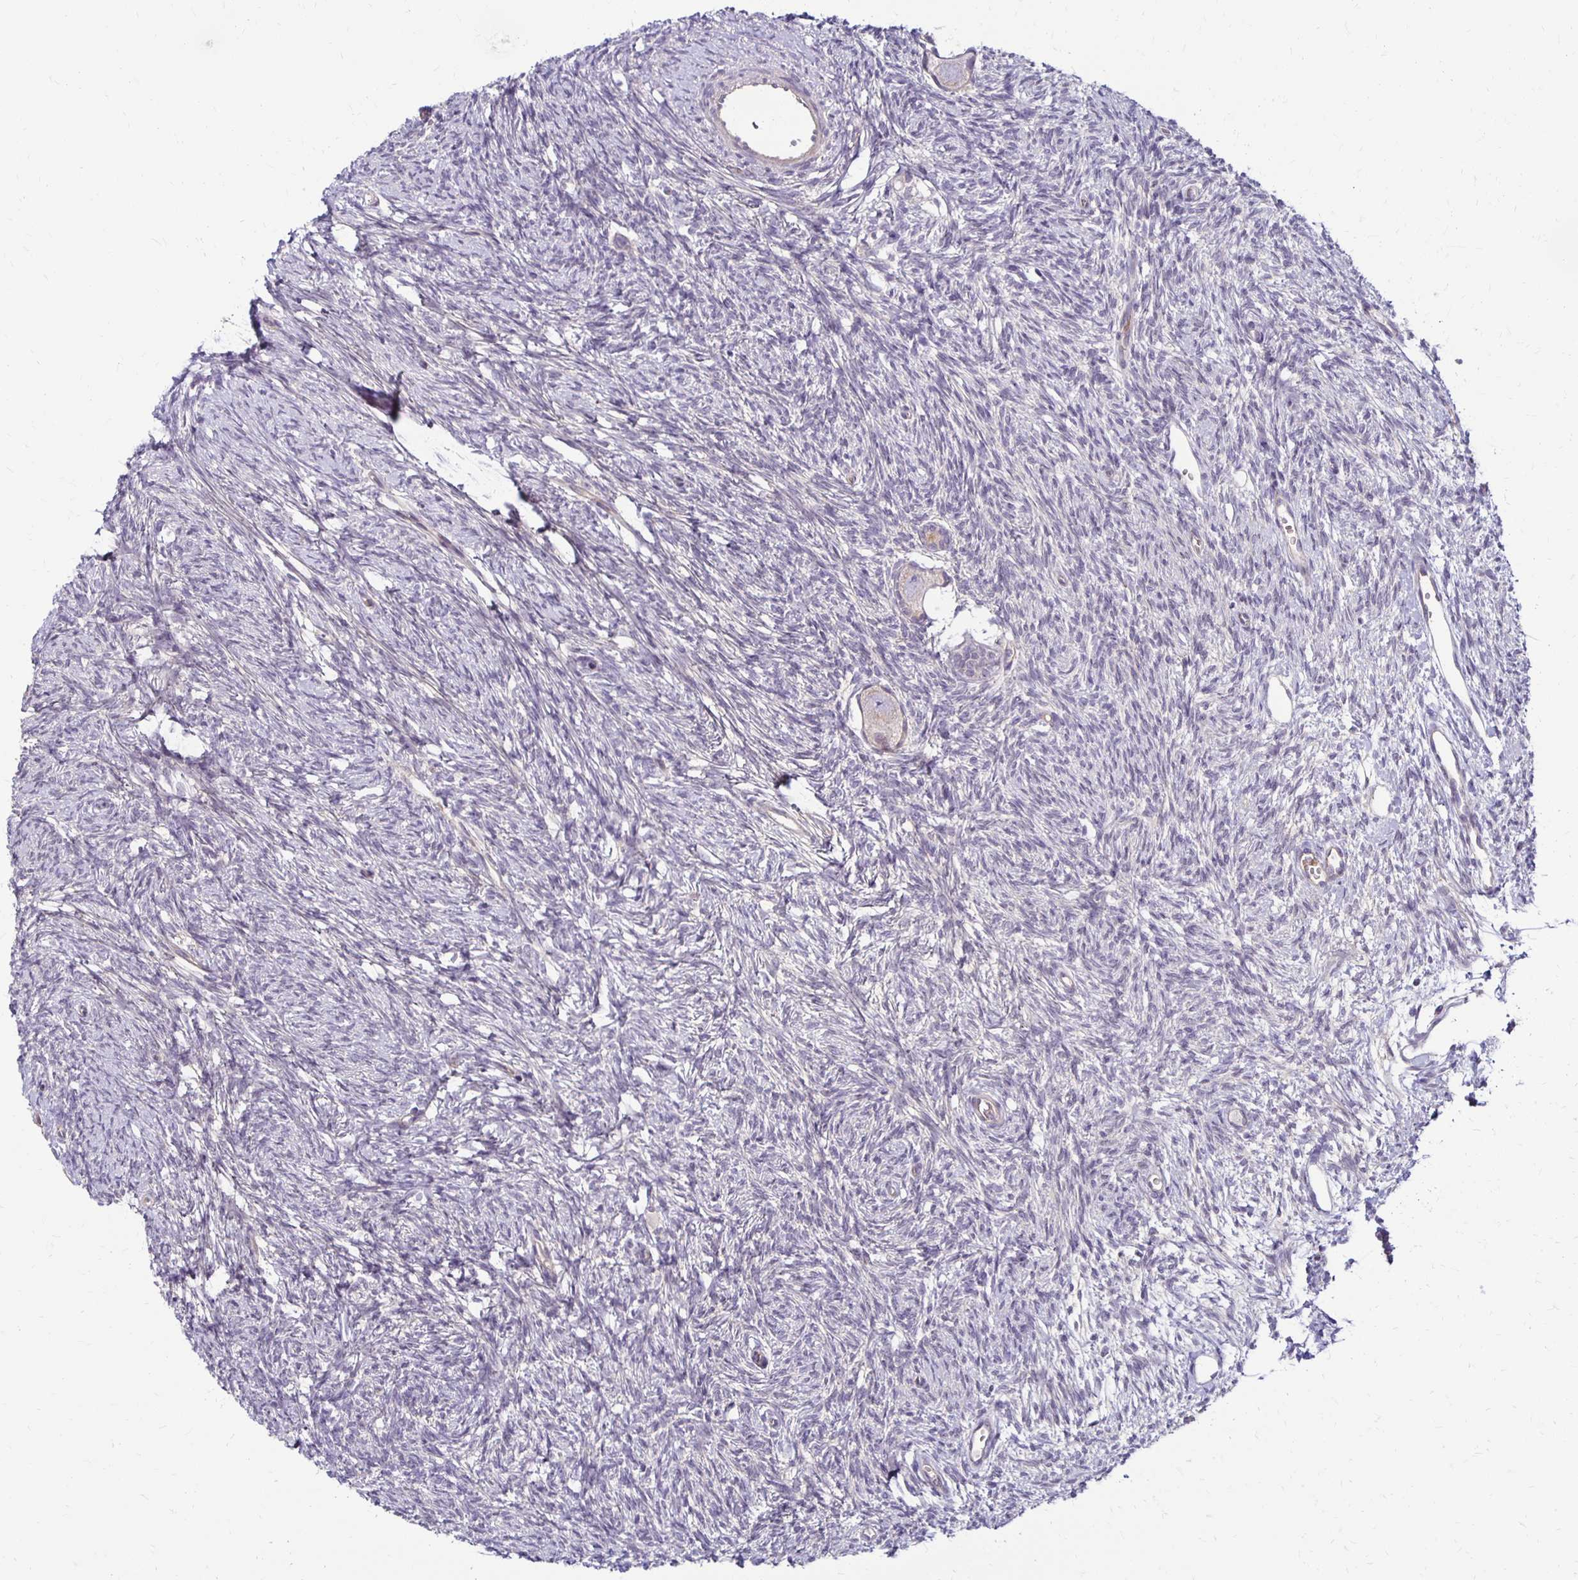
{"staining": {"intensity": "negative", "quantity": "none", "location": "none"}, "tissue": "ovary", "cell_type": "Follicle cells", "image_type": "normal", "snomed": [{"axis": "morphology", "description": "Normal tissue, NOS"}, {"axis": "topography", "description": "Ovary"}], "caption": "DAB (3,3'-diaminobenzidine) immunohistochemical staining of normal ovary exhibits no significant expression in follicle cells.", "gene": "KATNBL1", "patient": {"sex": "female", "age": 33}}